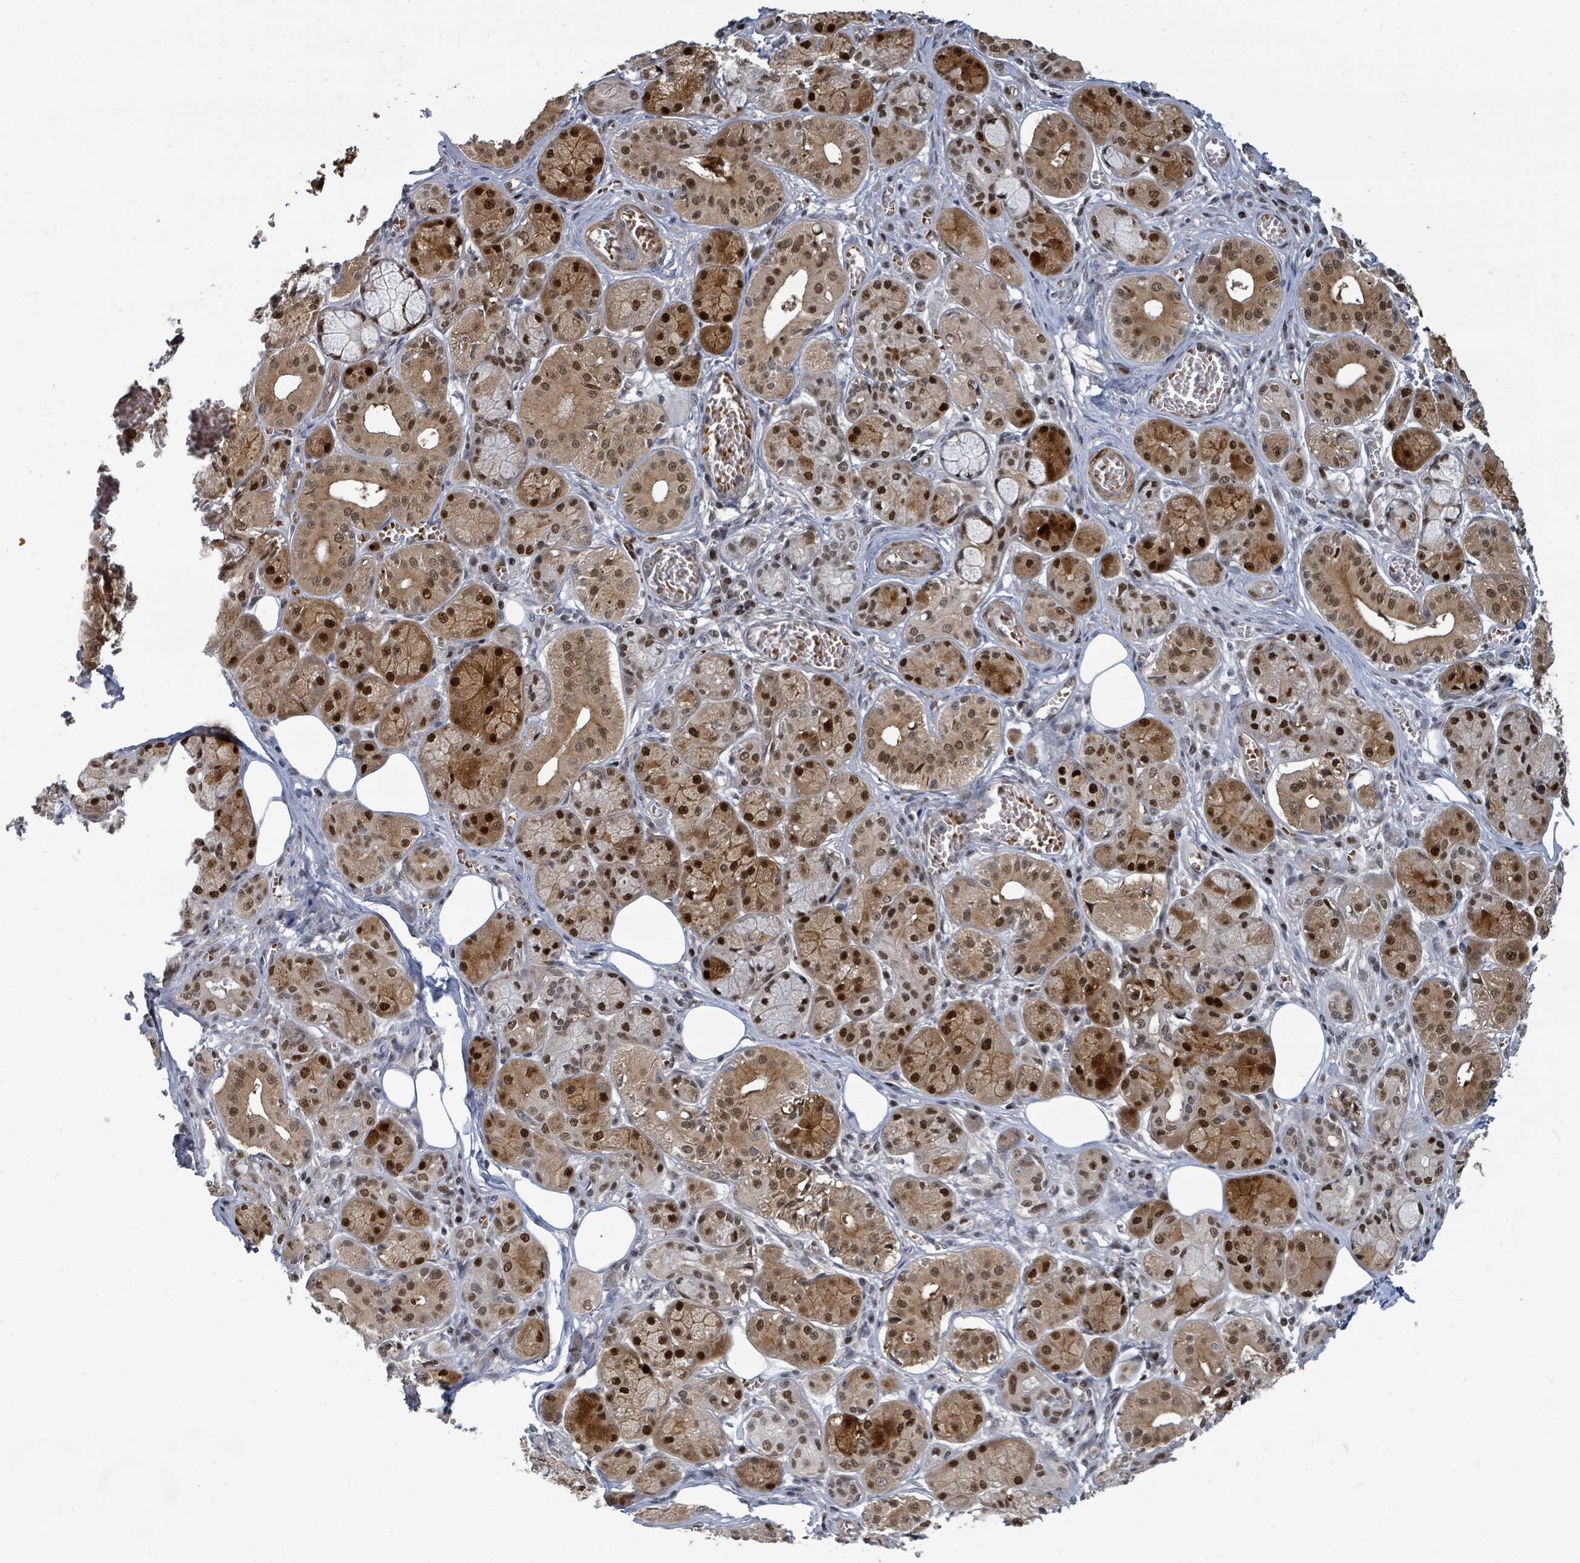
{"staining": {"intensity": "strong", "quantity": ">75%", "location": "cytoplasmic/membranous,nuclear"}, "tissue": "salivary gland", "cell_type": "Glandular cells", "image_type": "normal", "snomed": [{"axis": "morphology", "description": "Normal tissue, NOS"}, {"axis": "topography", "description": "Salivary gland"}], "caption": "The photomicrograph shows staining of unremarkable salivary gland, revealing strong cytoplasmic/membranous,nuclear protein positivity (brown color) within glandular cells.", "gene": "TRDMT1", "patient": {"sex": "male", "age": 74}}